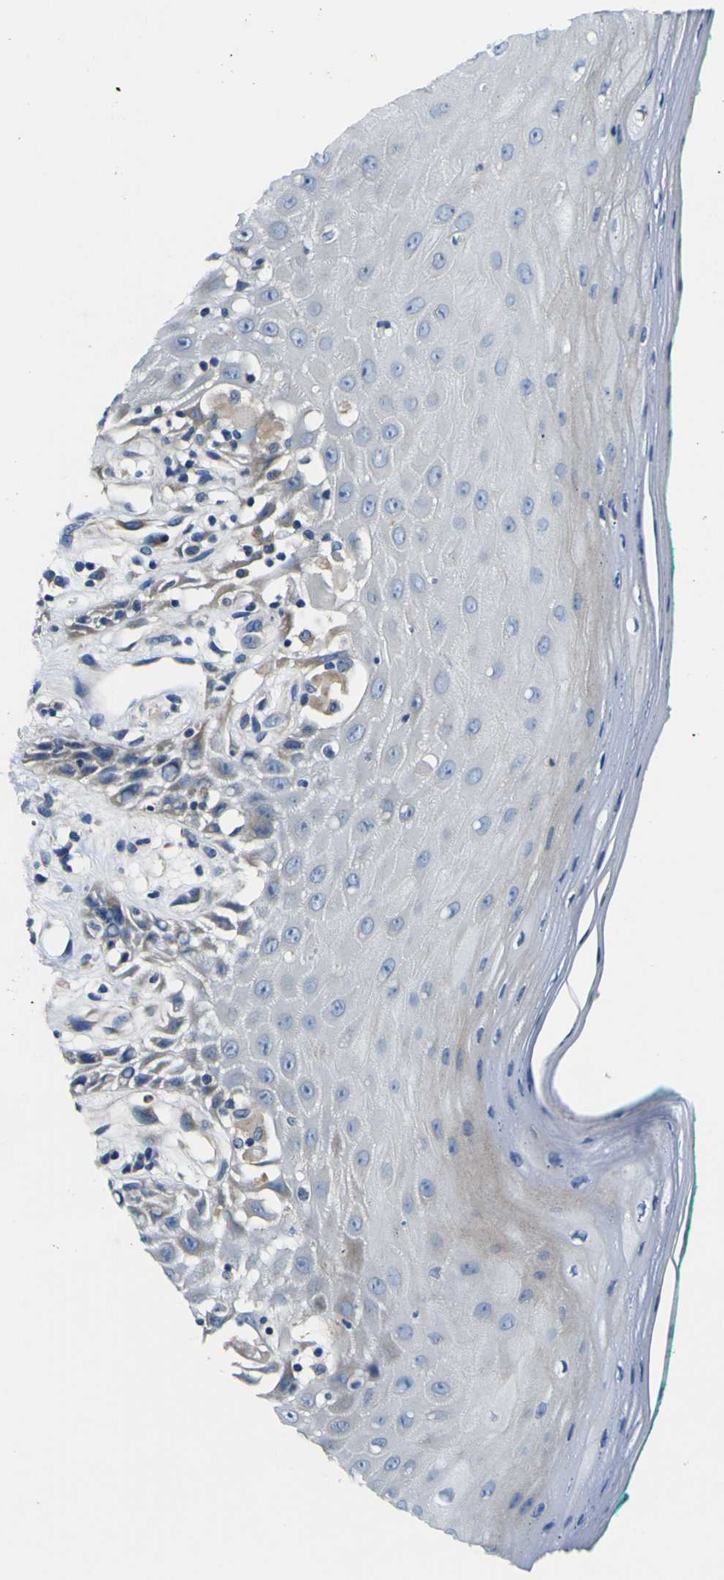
{"staining": {"intensity": "negative", "quantity": "none", "location": "none"}, "tissue": "oral mucosa", "cell_type": "Squamous epithelial cells", "image_type": "normal", "snomed": [{"axis": "morphology", "description": "Normal tissue, NOS"}, {"axis": "morphology", "description": "Squamous cell carcinoma, NOS"}, {"axis": "topography", "description": "Skeletal muscle"}, {"axis": "topography", "description": "Oral tissue"}, {"axis": "topography", "description": "Head-Neck"}], "caption": "An immunohistochemistry image of normal oral mucosa is shown. There is no staining in squamous epithelial cells of oral mucosa.", "gene": "CLSTN1", "patient": {"sex": "female", "age": 84}}